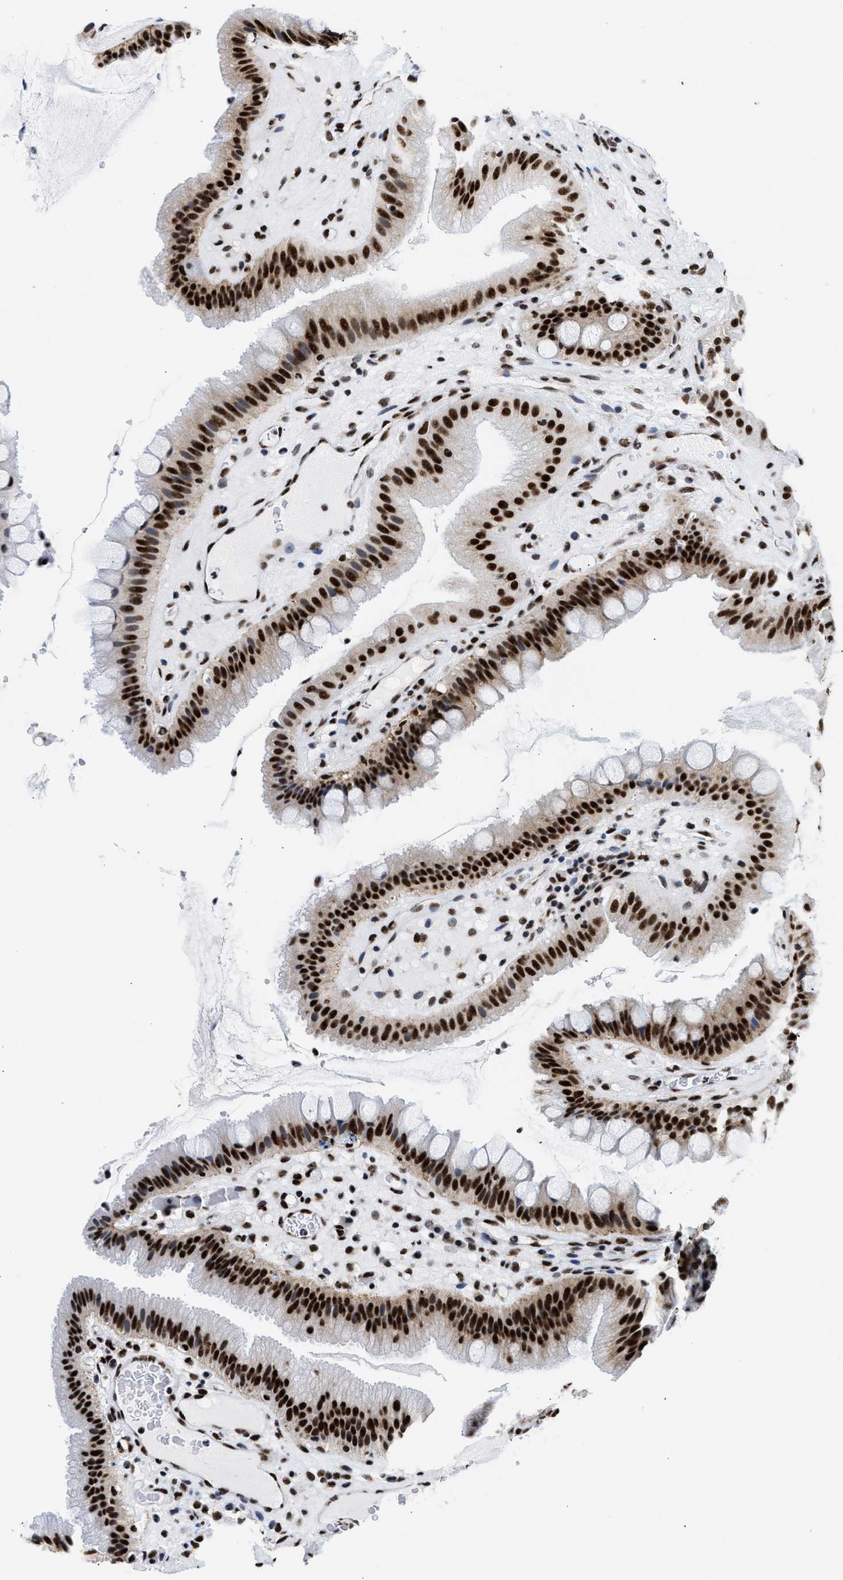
{"staining": {"intensity": "strong", "quantity": ">75%", "location": "nuclear"}, "tissue": "gallbladder", "cell_type": "Glandular cells", "image_type": "normal", "snomed": [{"axis": "morphology", "description": "Normal tissue, NOS"}, {"axis": "topography", "description": "Gallbladder"}], "caption": "IHC photomicrograph of normal human gallbladder stained for a protein (brown), which displays high levels of strong nuclear positivity in about >75% of glandular cells.", "gene": "RBM8A", "patient": {"sex": "male", "age": 49}}